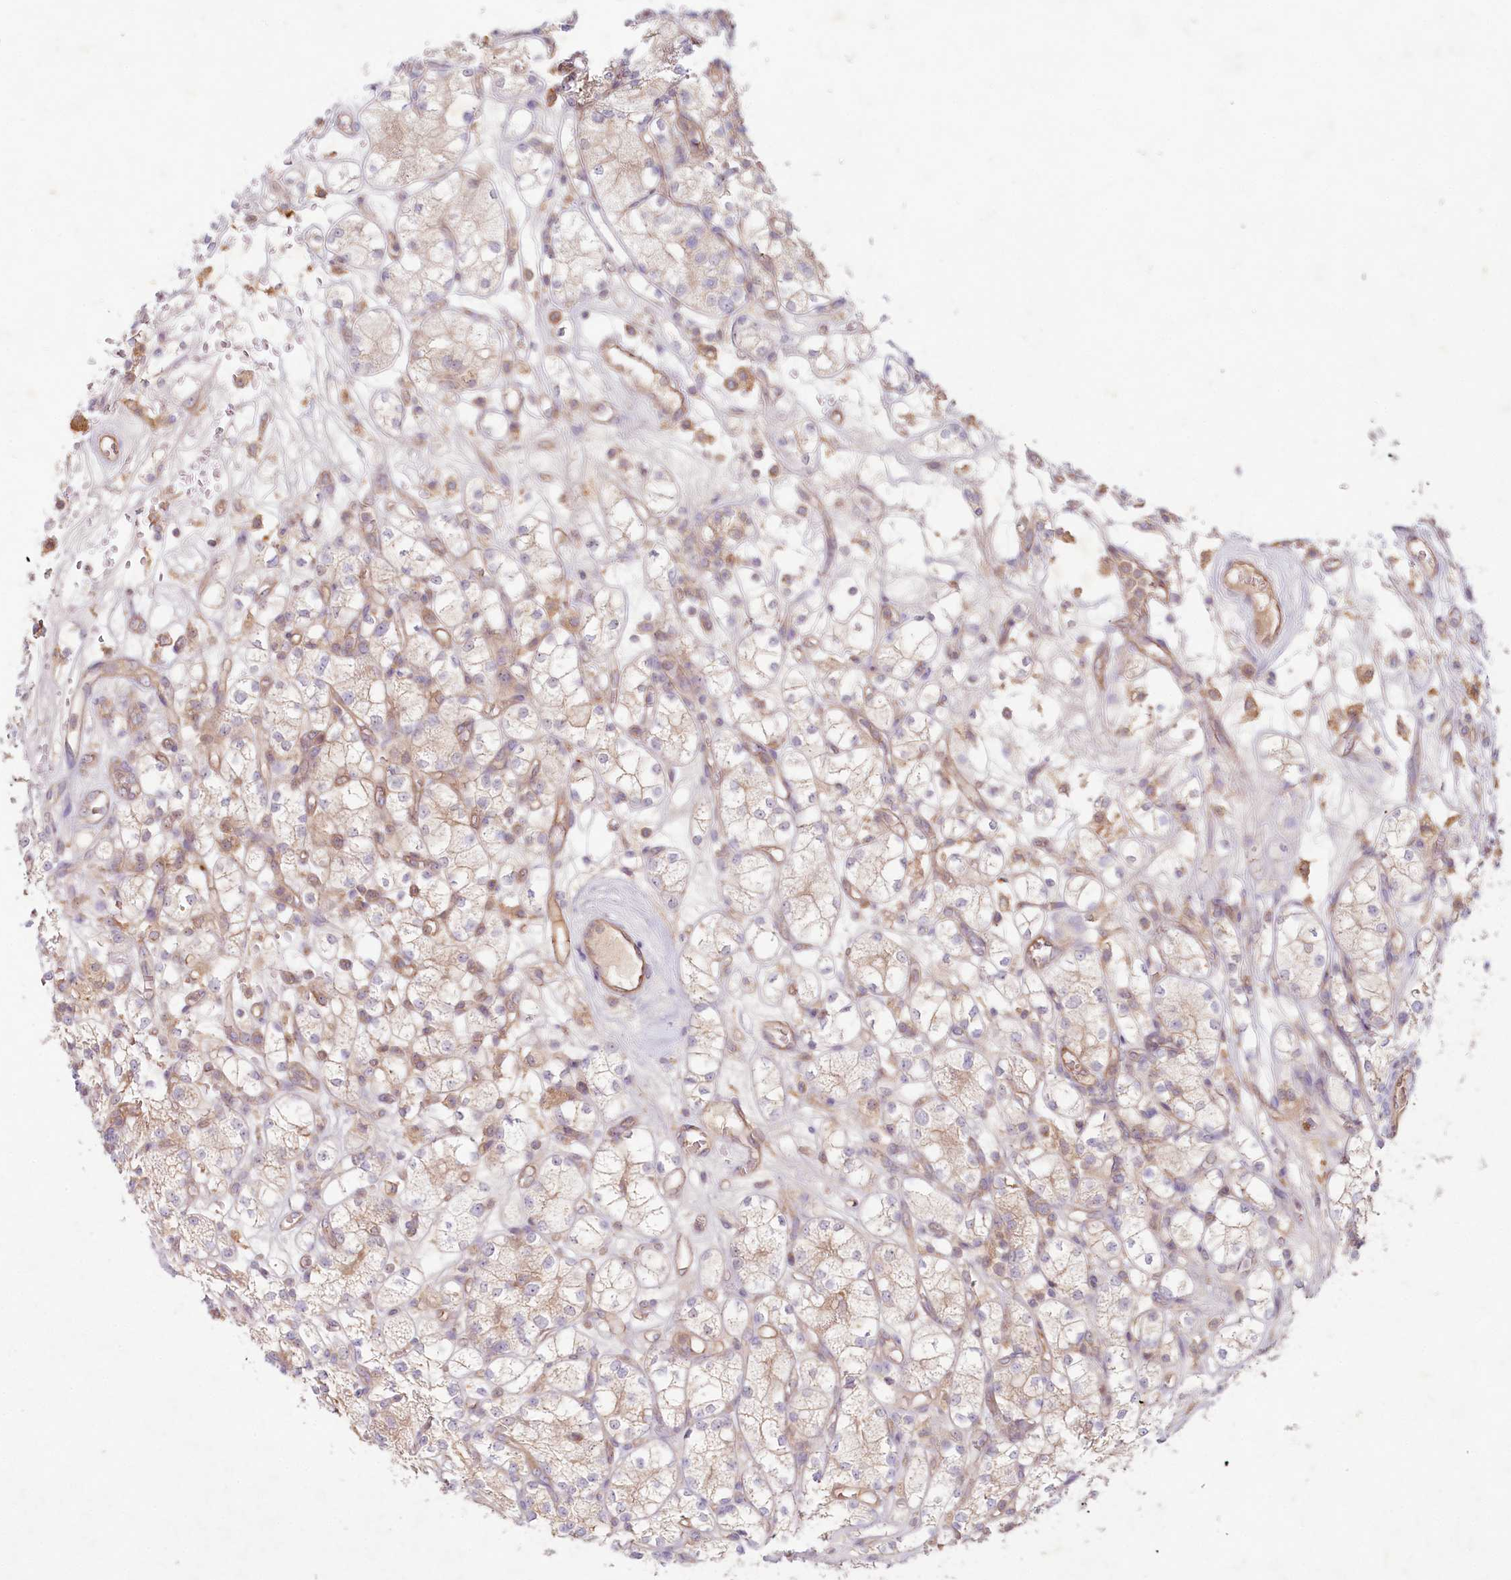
{"staining": {"intensity": "weak", "quantity": "25%-75%", "location": "cytoplasmic/membranous"}, "tissue": "renal cancer", "cell_type": "Tumor cells", "image_type": "cancer", "snomed": [{"axis": "morphology", "description": "Adenocarcinoma, NOS"}, {"axis": "topography", "description": "Kidney"}], "caption": "Immunohistochemical staining of human adenocarcinoma (renal) demonstrates low levels of weak cytoplasmic/membranous staining in approximately 25%-75% of tumor cells. Immunohistochemistry (ihc) stains the protein of interest in brown and the nuclei are stained blue.", "gene": "TNIP1", "patient": {"sex": "male", "age": 77}}